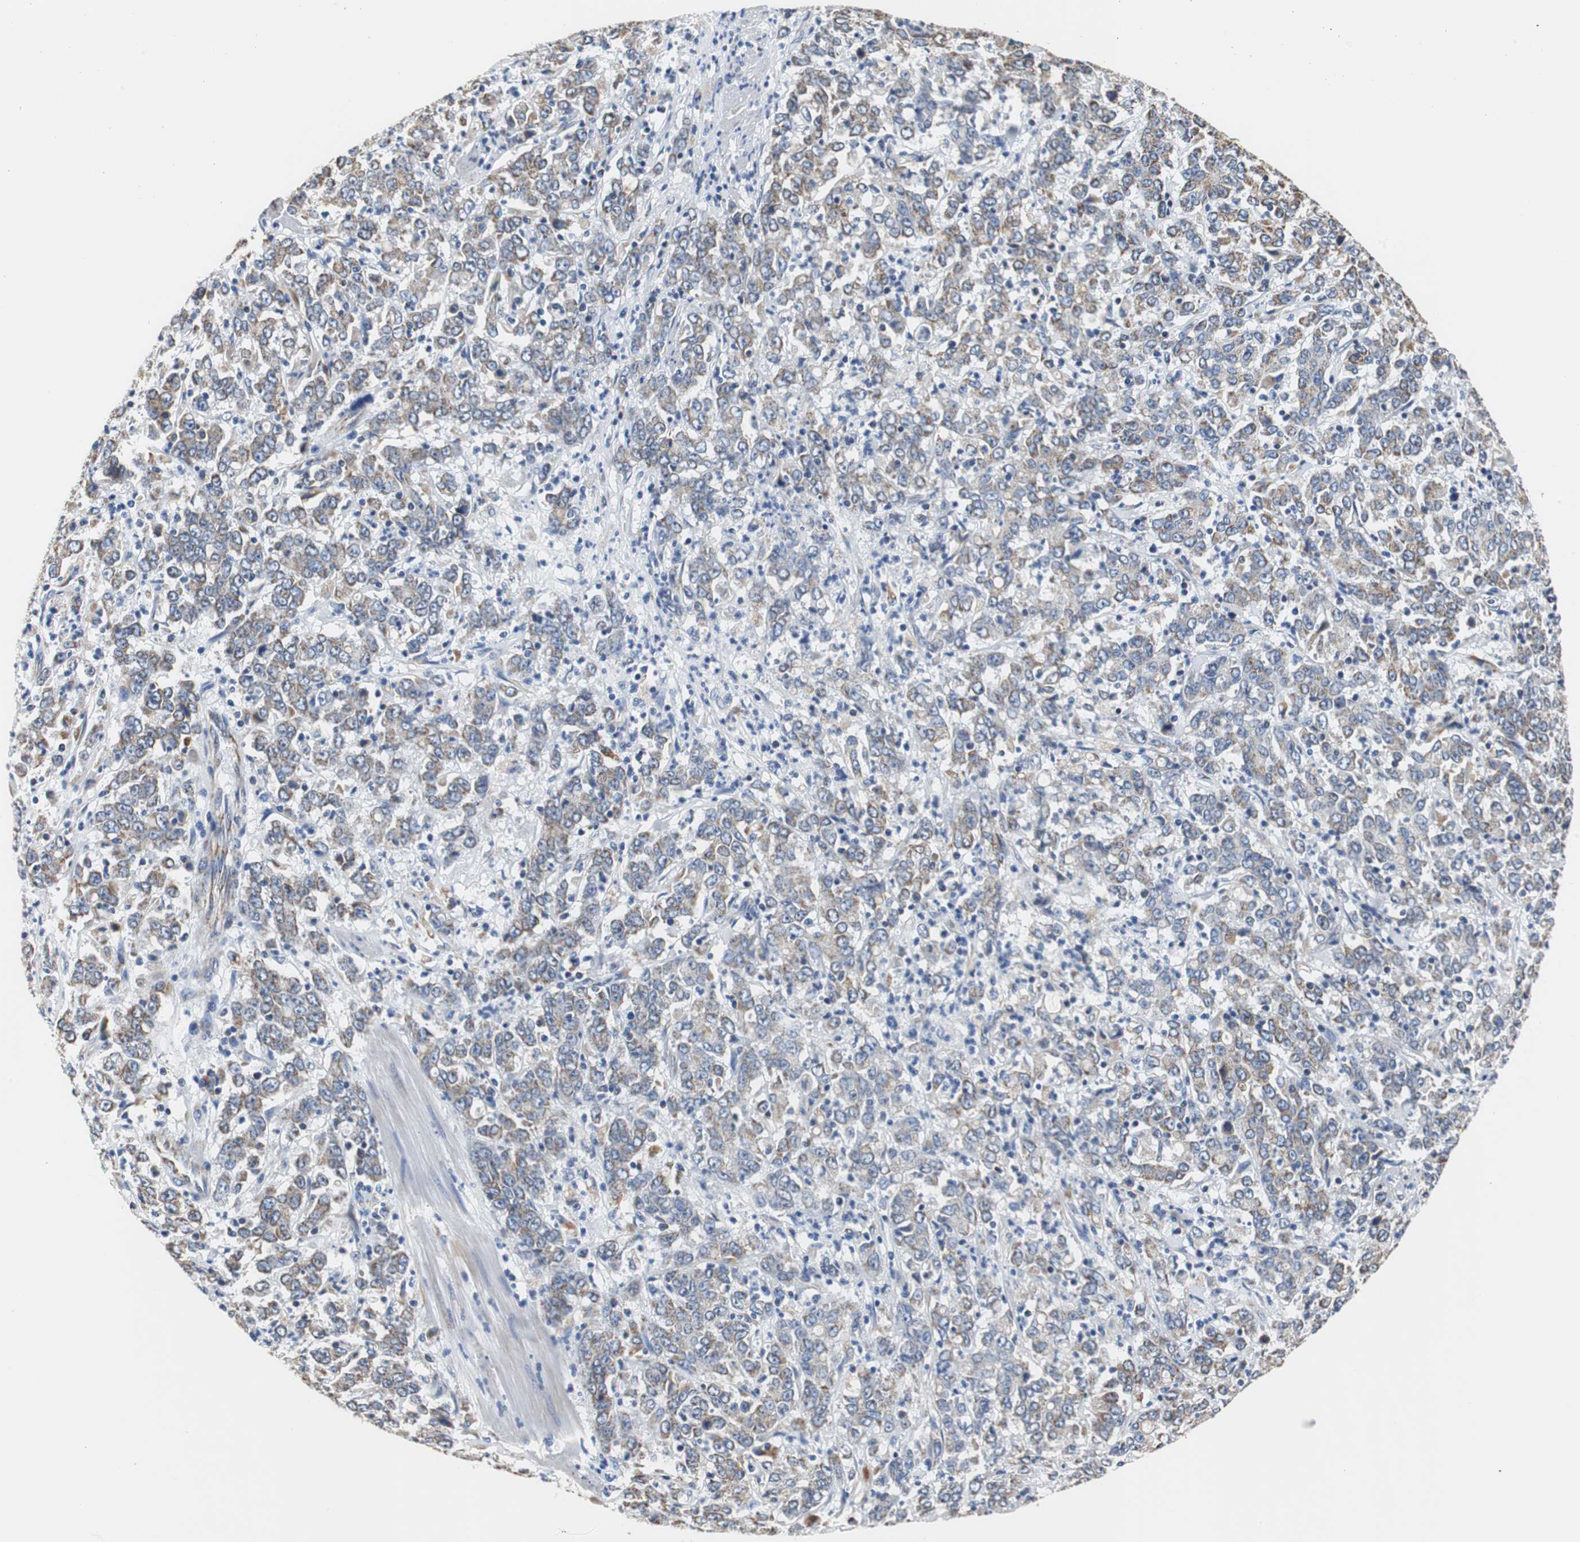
{"staining": {"intensity": "weak", "quantity": ">75%", "location": "cytoplasmic/membranous"}, "tissue": "stomach cancer", "cell_type": "Tumor cells", "image_type": "cancer", "snomed": [{"axis": "morphology", "description": "Adenocarcinoma, NOS"}, {"axis": "topography", "description": "Stomach, lower"}], "caption": "The immunohistochemical stain shows weak cytoplasmic/membranous staining in tumor cells of stomach cancer (adenocarcinoma) tissue. The protein of interest is shown in brown color, while the nuclei are stained blue.", "gene": "PCK1", "patient": {"sex": "female", "age": 71}}